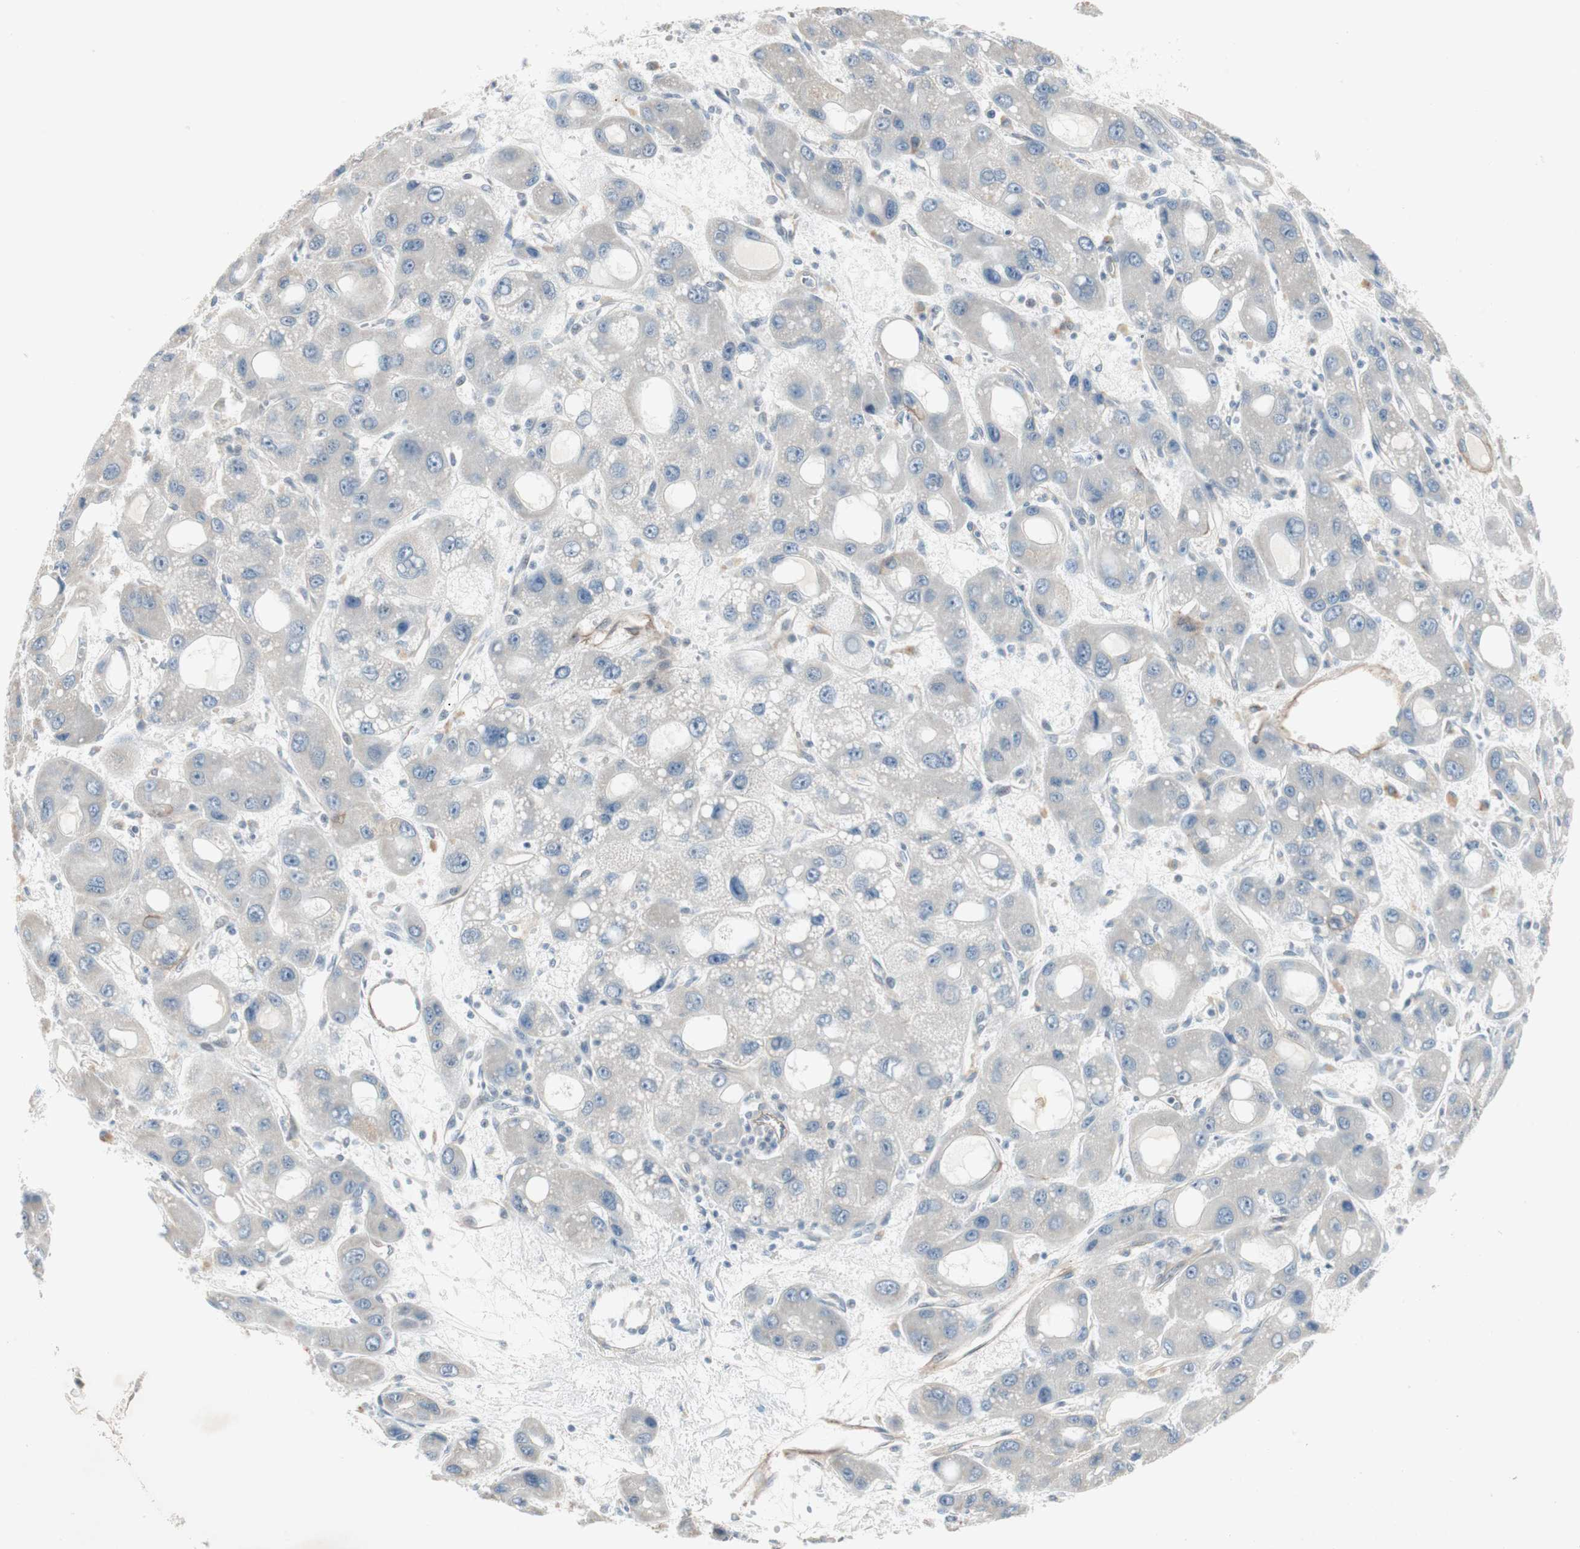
{"staining": {"intensity": "negative", "quantity": "none", "location": "none"}, "tissue": "liver cancer", "cell_type": "Tumor cells", "image_type": "cancer", "snomed": [{"axis": "morphology", "description": "Carcinoma, Hepatocellular, NOS"}, {"axis": "topography", "description": "Liver"}], "caption": "An IHC histopathology image of liver cancer (hepatocellular carcinoma) is shown. There is no staining in tumor cells of liver cancer (hepatocellular carcinoma). (DAB (3,3'-diaminobenzidine) immunohistochemistry (IHC) visualized using brightfield microscopy, high magnification).", "gene": "ITGB4", "patient": {"sex": "male", "age": 55}}